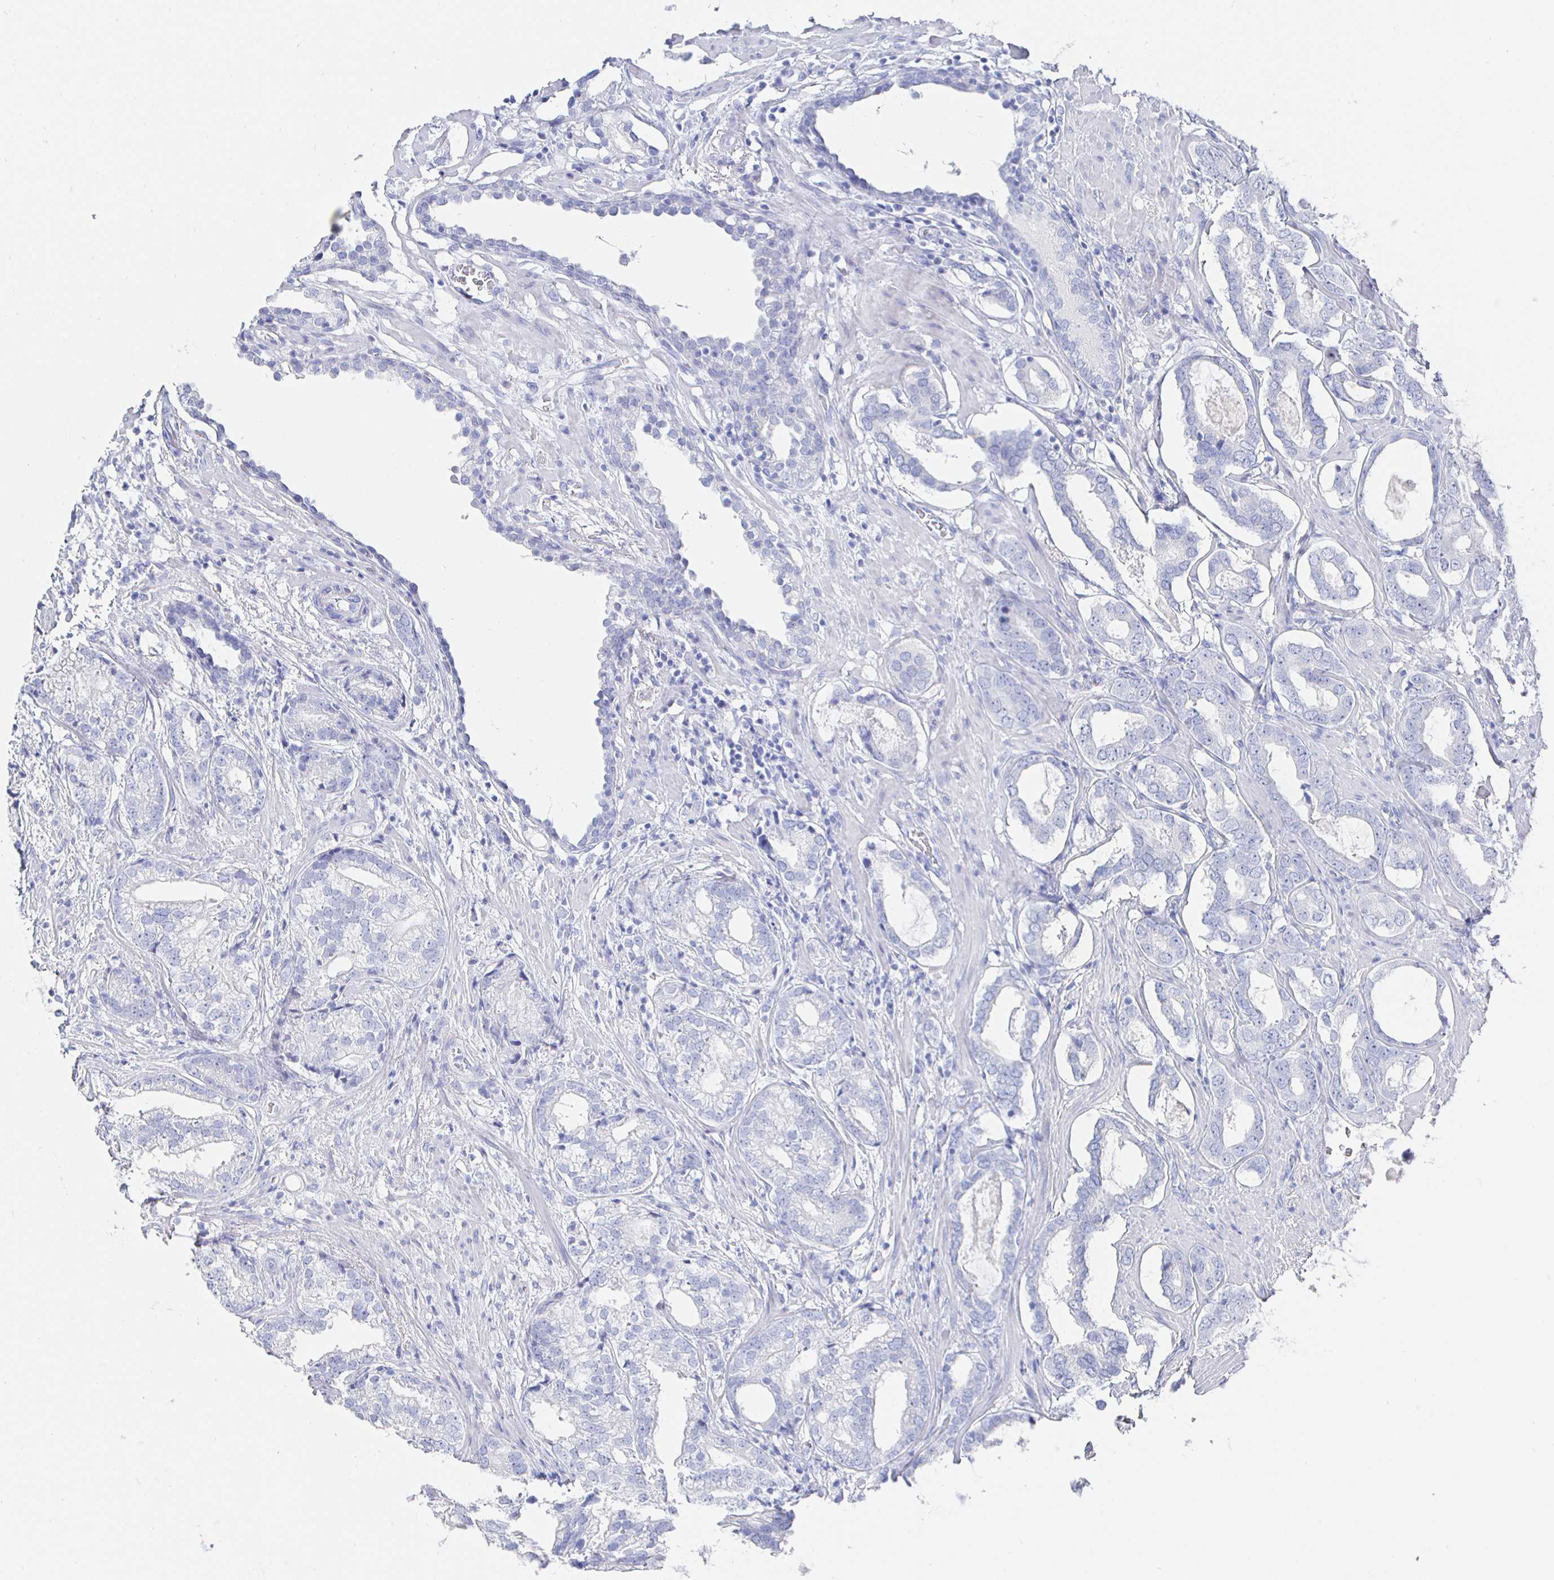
{"staining": {"intensity": "negative", "quantity": "none", "location": "none"}, "tissue": "prostate cancer", "cell_type": "Tumor cells", "image_type": "cancer", "snomed": [{"axis": "morphology", "description": "Adenocarcinoma, High grade"}, {"axis": "topography", "description": "Prostate"}], "caption": "High power microscopy histopathology image of an immunohistochemistry photomicrograph of prostate cancer (high-grade adenocarcinoma), revealing no significant staining in tumor cells.", "gene": "CLCA1", "patient": {"sex": "male", "age": 75}}